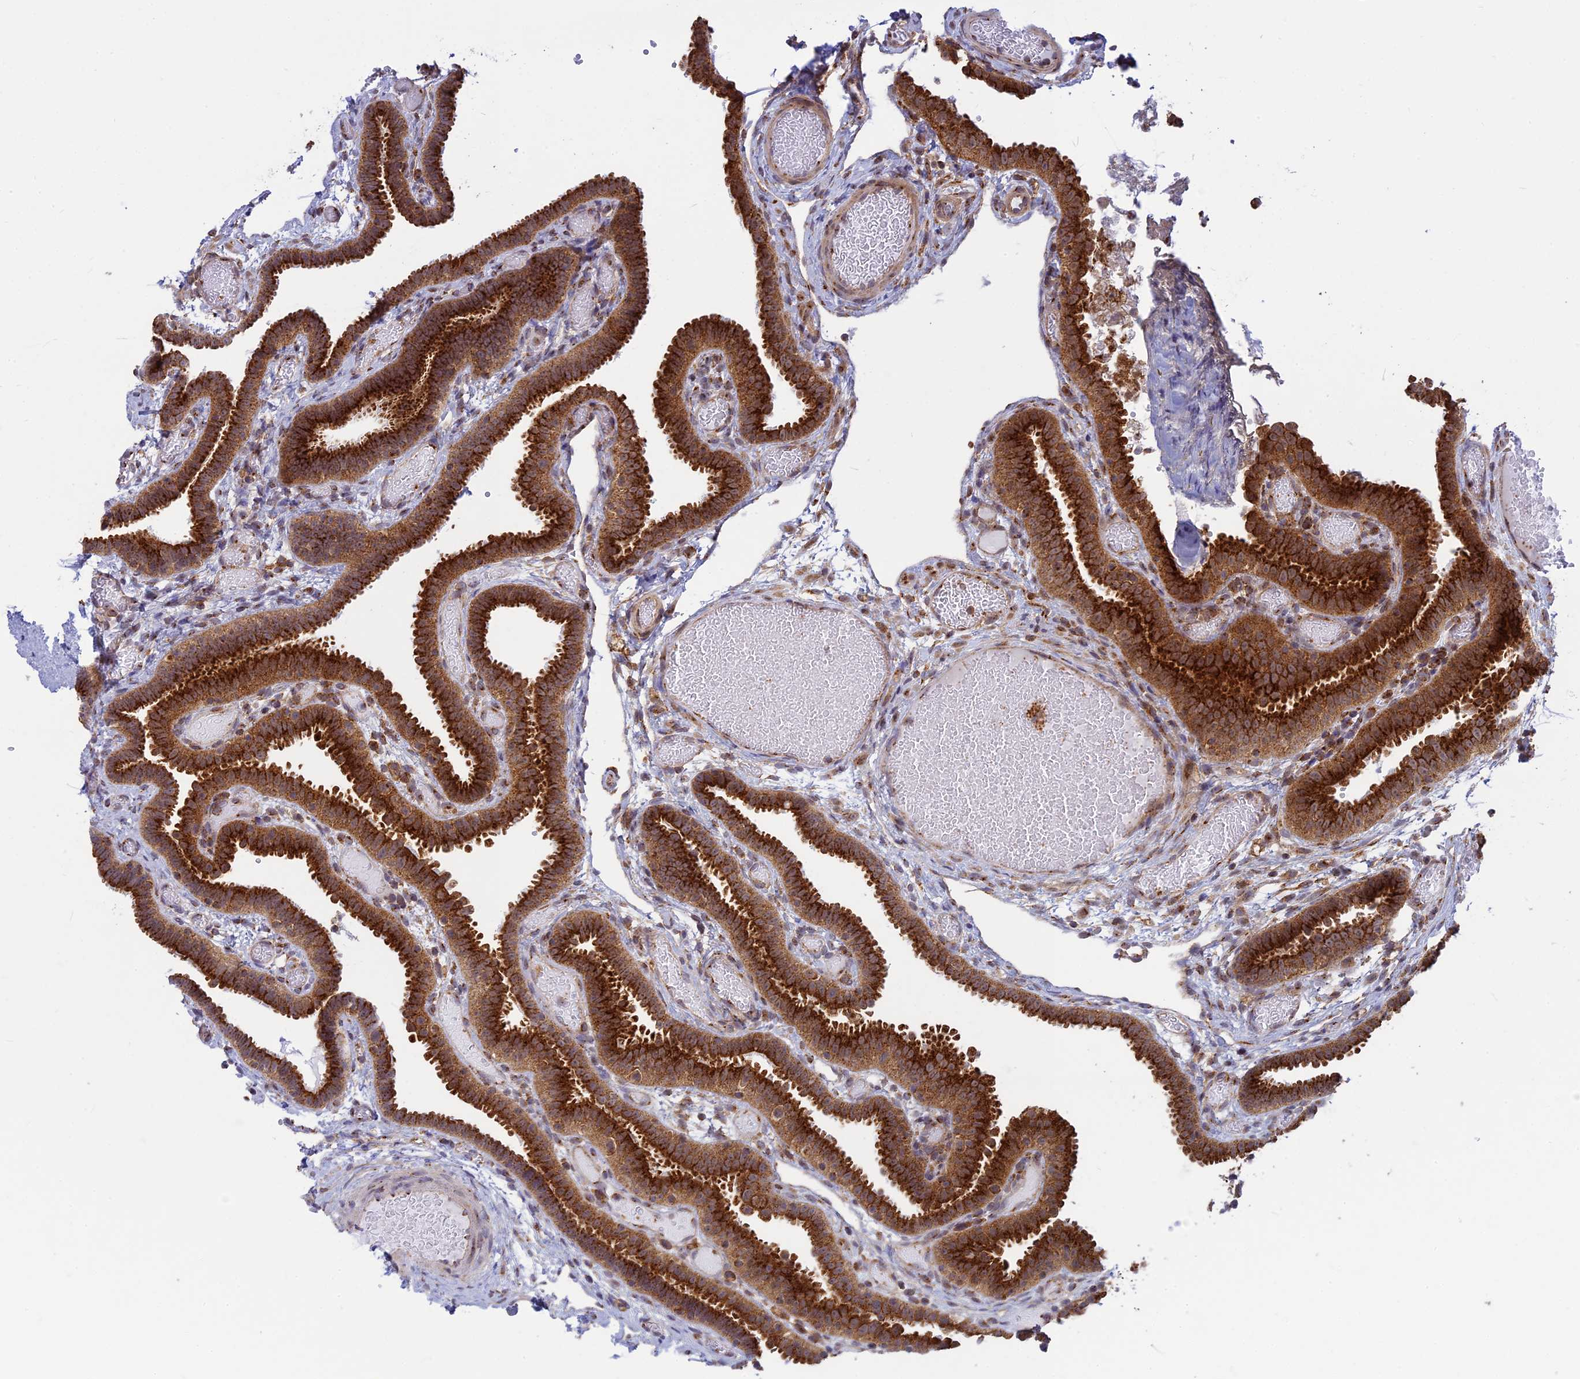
{"staining": {"intensity": "strong", "quantity": ">75%", "location": "cytoplasmic/membranous"}, "tissue": "fallopian tube", "cell_type": "Glandular cells", "image_type": "normal", "snomed": [{"axis": "morphology", "description": "Normal tissue, NOS"}, {"axis": "topography", "description": "Fallopian tube"}], "caption": "Normal fallopian tube reveals strong cytoplasmic/membranous staining in approximately >75% of glandular cells The protein of interest is shown in brown color, while the nuclei are stained blue..", "gene": "CLINT1", "patient": {"sex": "female", "age": 37}}